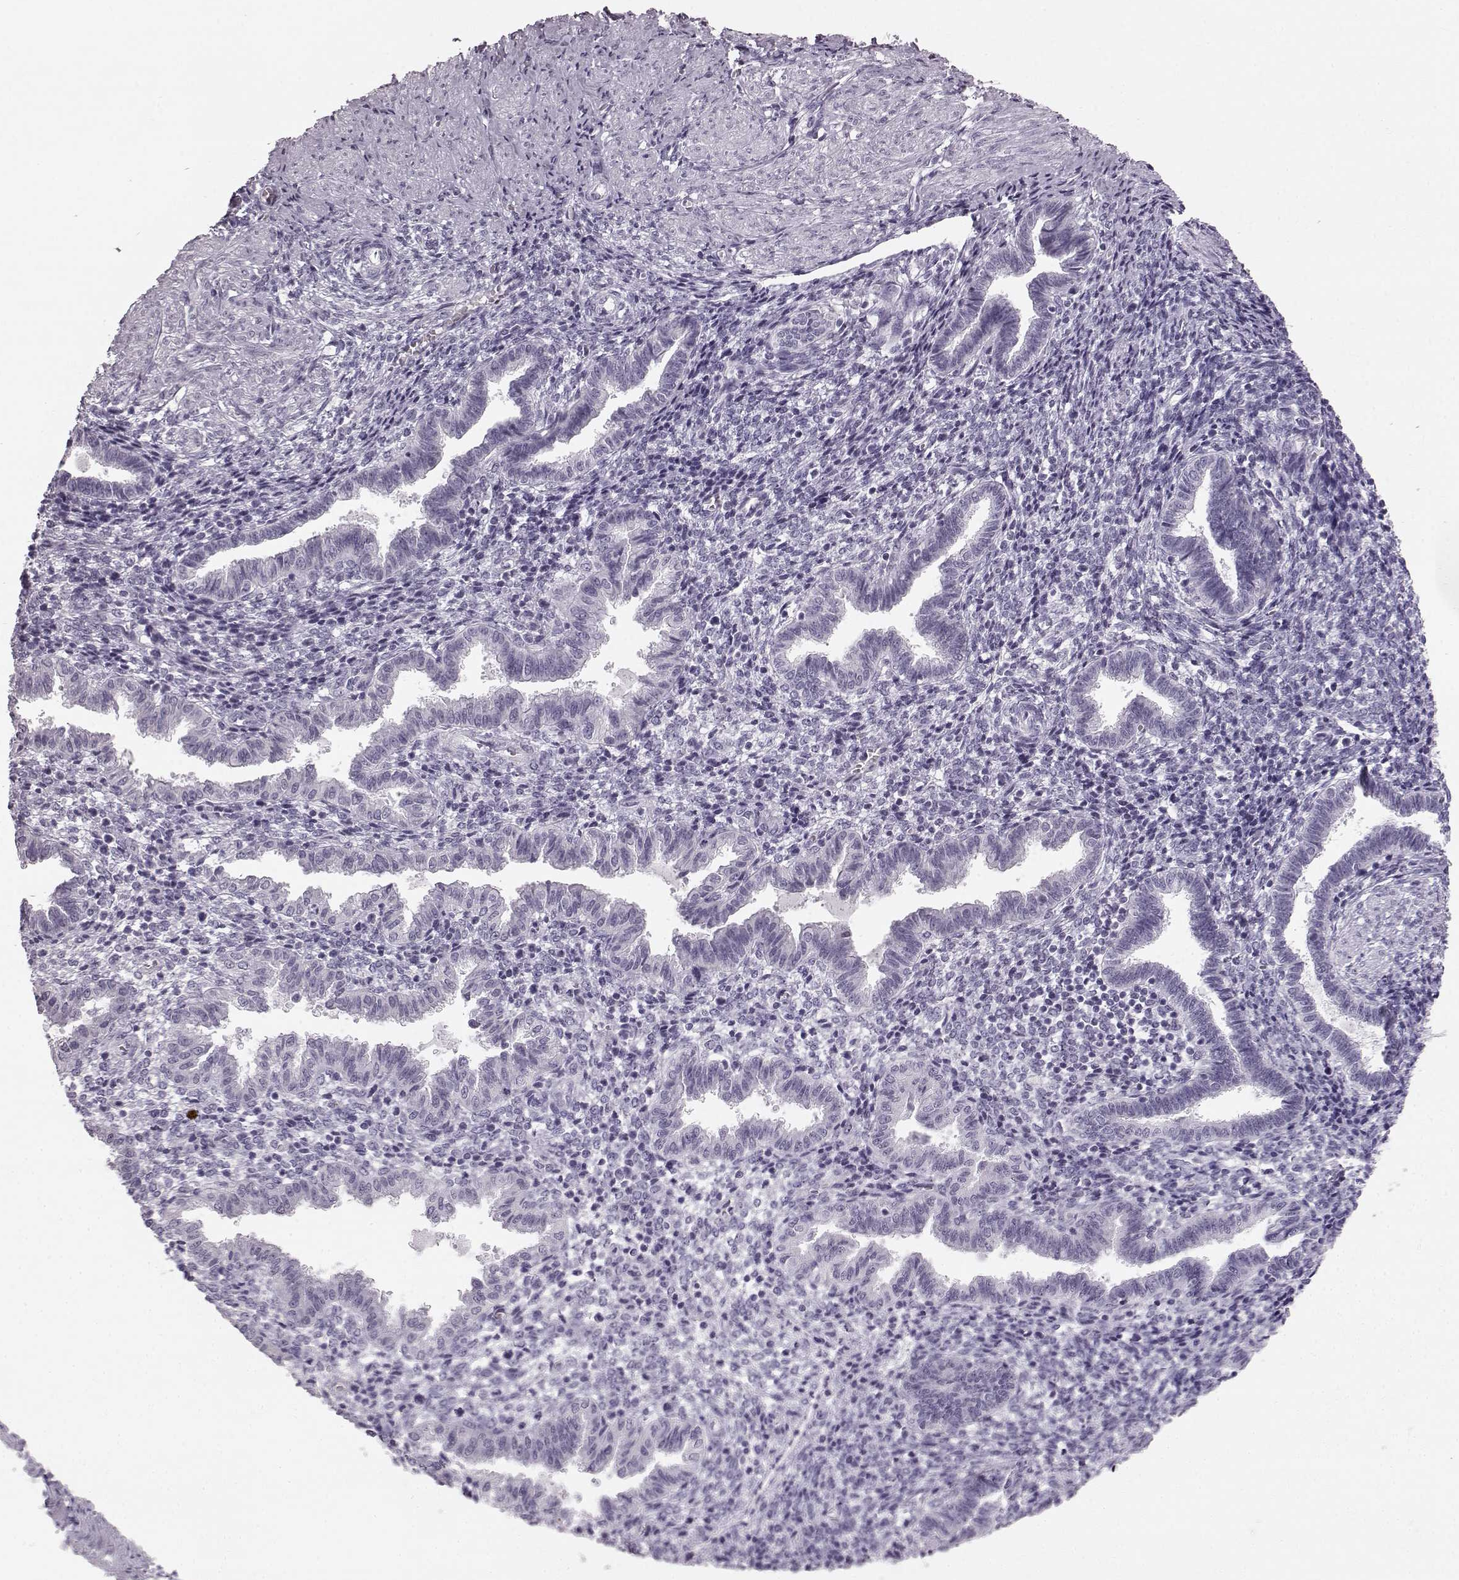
{"staining": {"intensity": "negative", "quantity": "none", "location": "none"}, "tissue": "endometrium", "cell_type": "Cells in endometrial stroma", "image_type": "normal", "snomed": [{"axis": "morphology", "description": "Normal tissue, NOS"}, {"axis": "topography", "description": "Endometrium"}], "caption": "IHC photomicrograph of unremarkable human endometrium stained for a protein (brown), which demonstrates no expression in cells in endometrial stroma.", "gene": "BFSP2", "patient": {"sex": "female", "age": 37}}